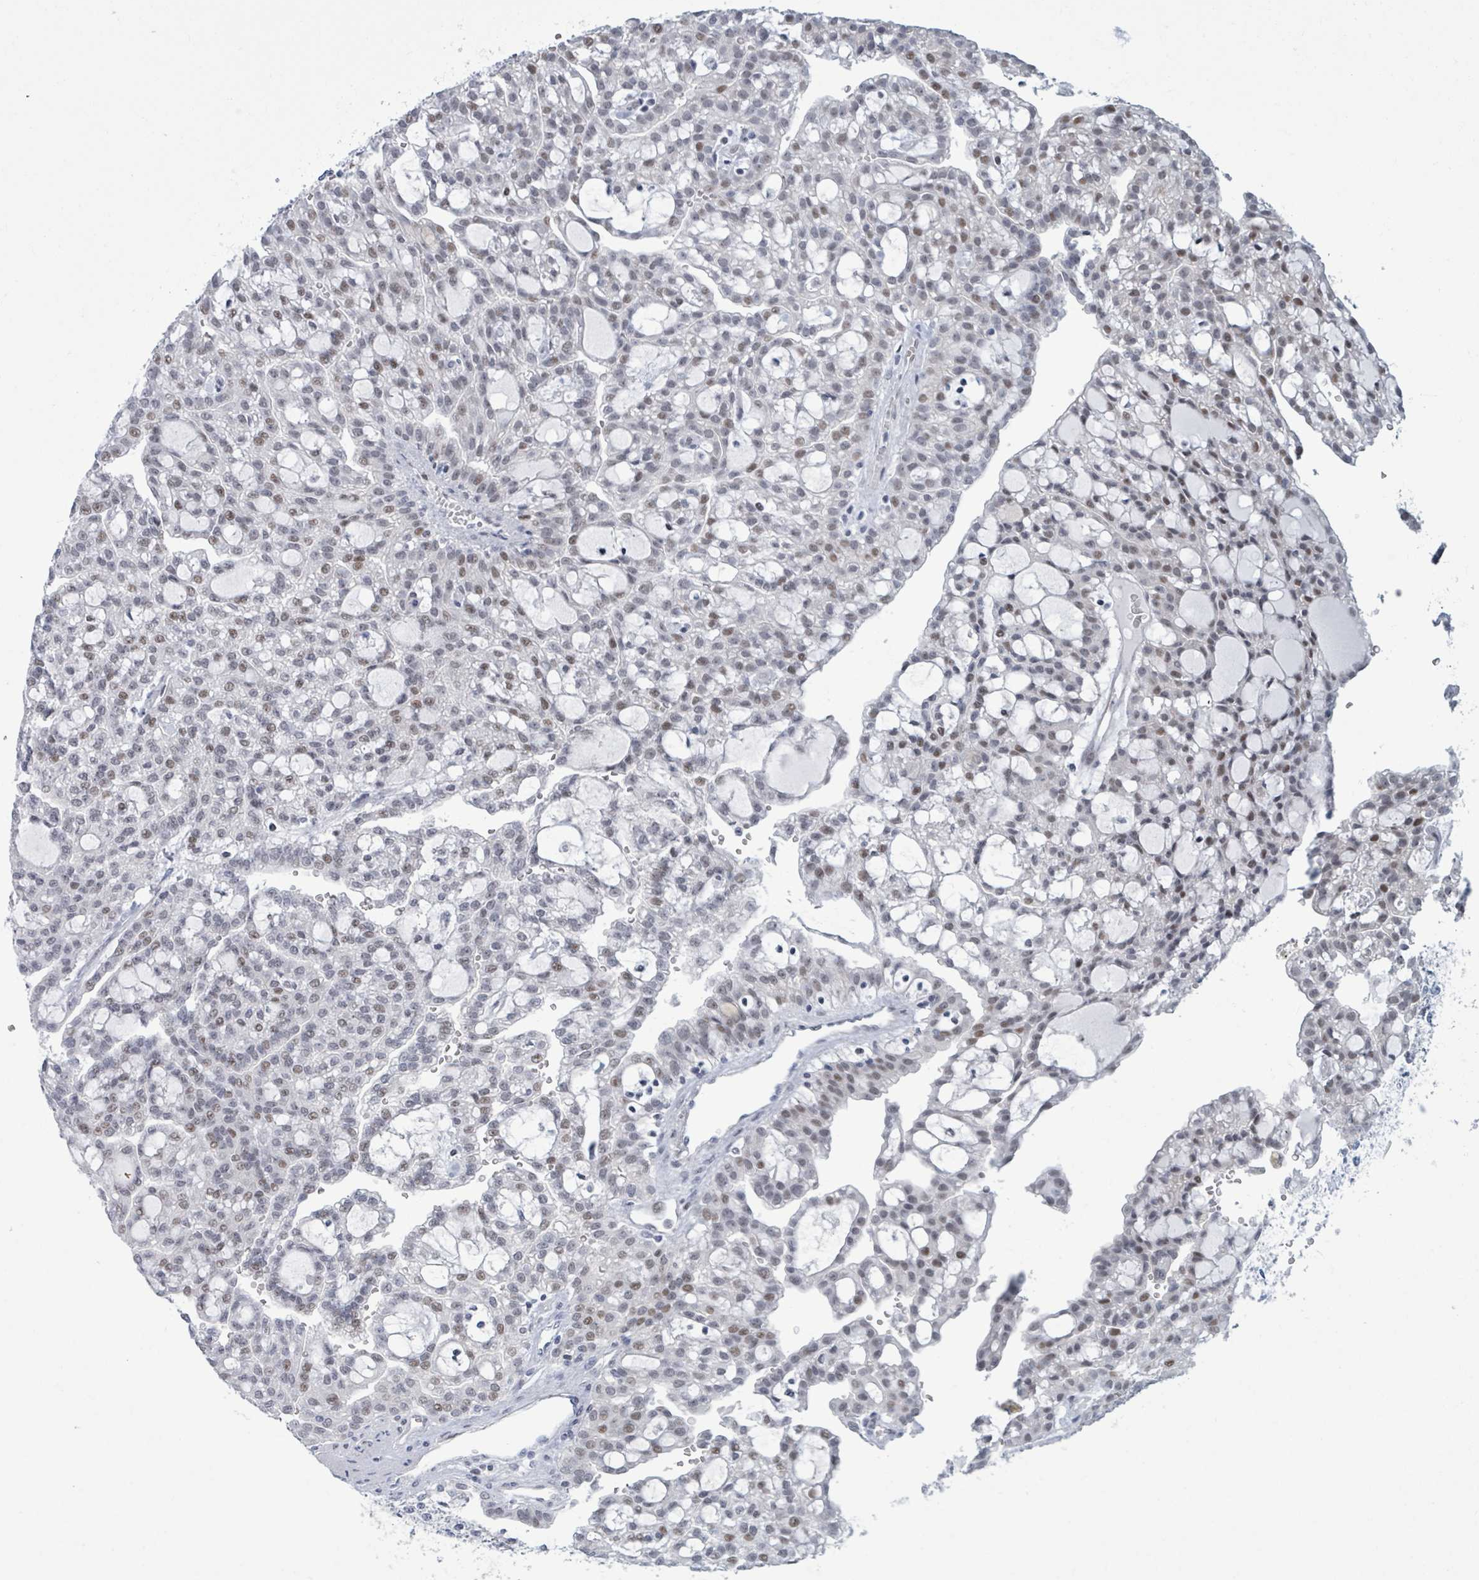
{"staining": {"intensity": "moderate", "quantity": "25%-75%", "location": "nuclear"}, "tissue": "renal cancer", "cell_type": "Tumor cells", "image_type": "cancer", "snomed": [{"axis": "morphology", "description": "Adenocarcinoma, NOS"}, {"axis": "topography", "description": "Kidney"}], "caption": "This image demonstrates IHC staining of human renal cancer (adenocarcinoma), with medium moderate nuclear staining in approximately 25%-75% of tumor cells.", "gene": "CT45A5", "patient": {"sex": "male", "age": 63}}